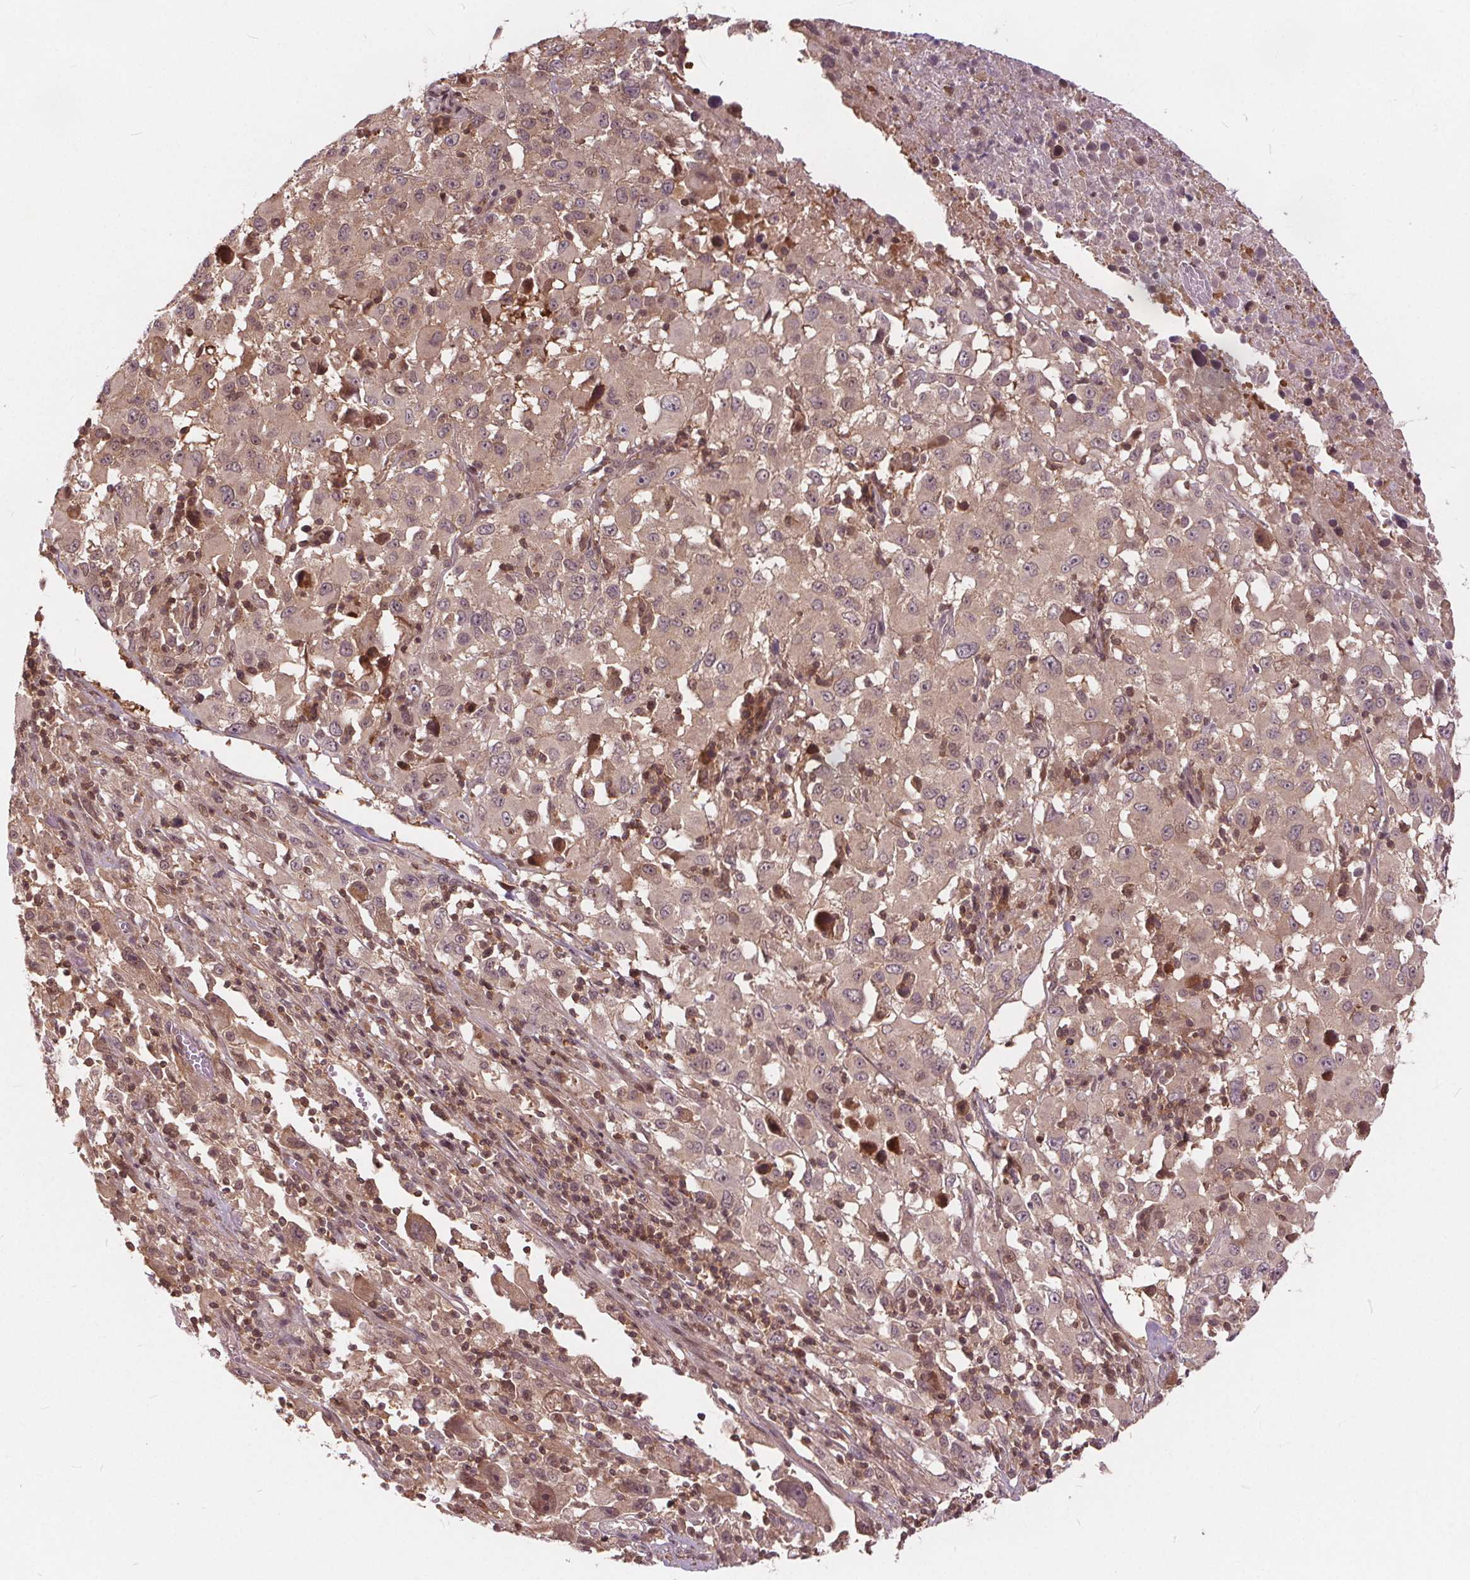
{"staining": {"intensity": "weak", "quantity": ">75%", "location": "cytoplasmic/membranous,nuclear"}, "tissue": "melanoma", "cell_type": "Tumor cells", "image_type": "cancer", "snomed": [{"axis": "morphology", "description": "Malignant melanoma, Metastatic site"}, {"axis": "topography", "description": "Soft tissue"}], "caption": "Protein staining displays weak cytoplasmic/membranous and nuclear positivity in approximately >75% of tumor cells in melanoma.", "gene": "HIF1AN", "patient": {"sex": "male", "age": 50}}